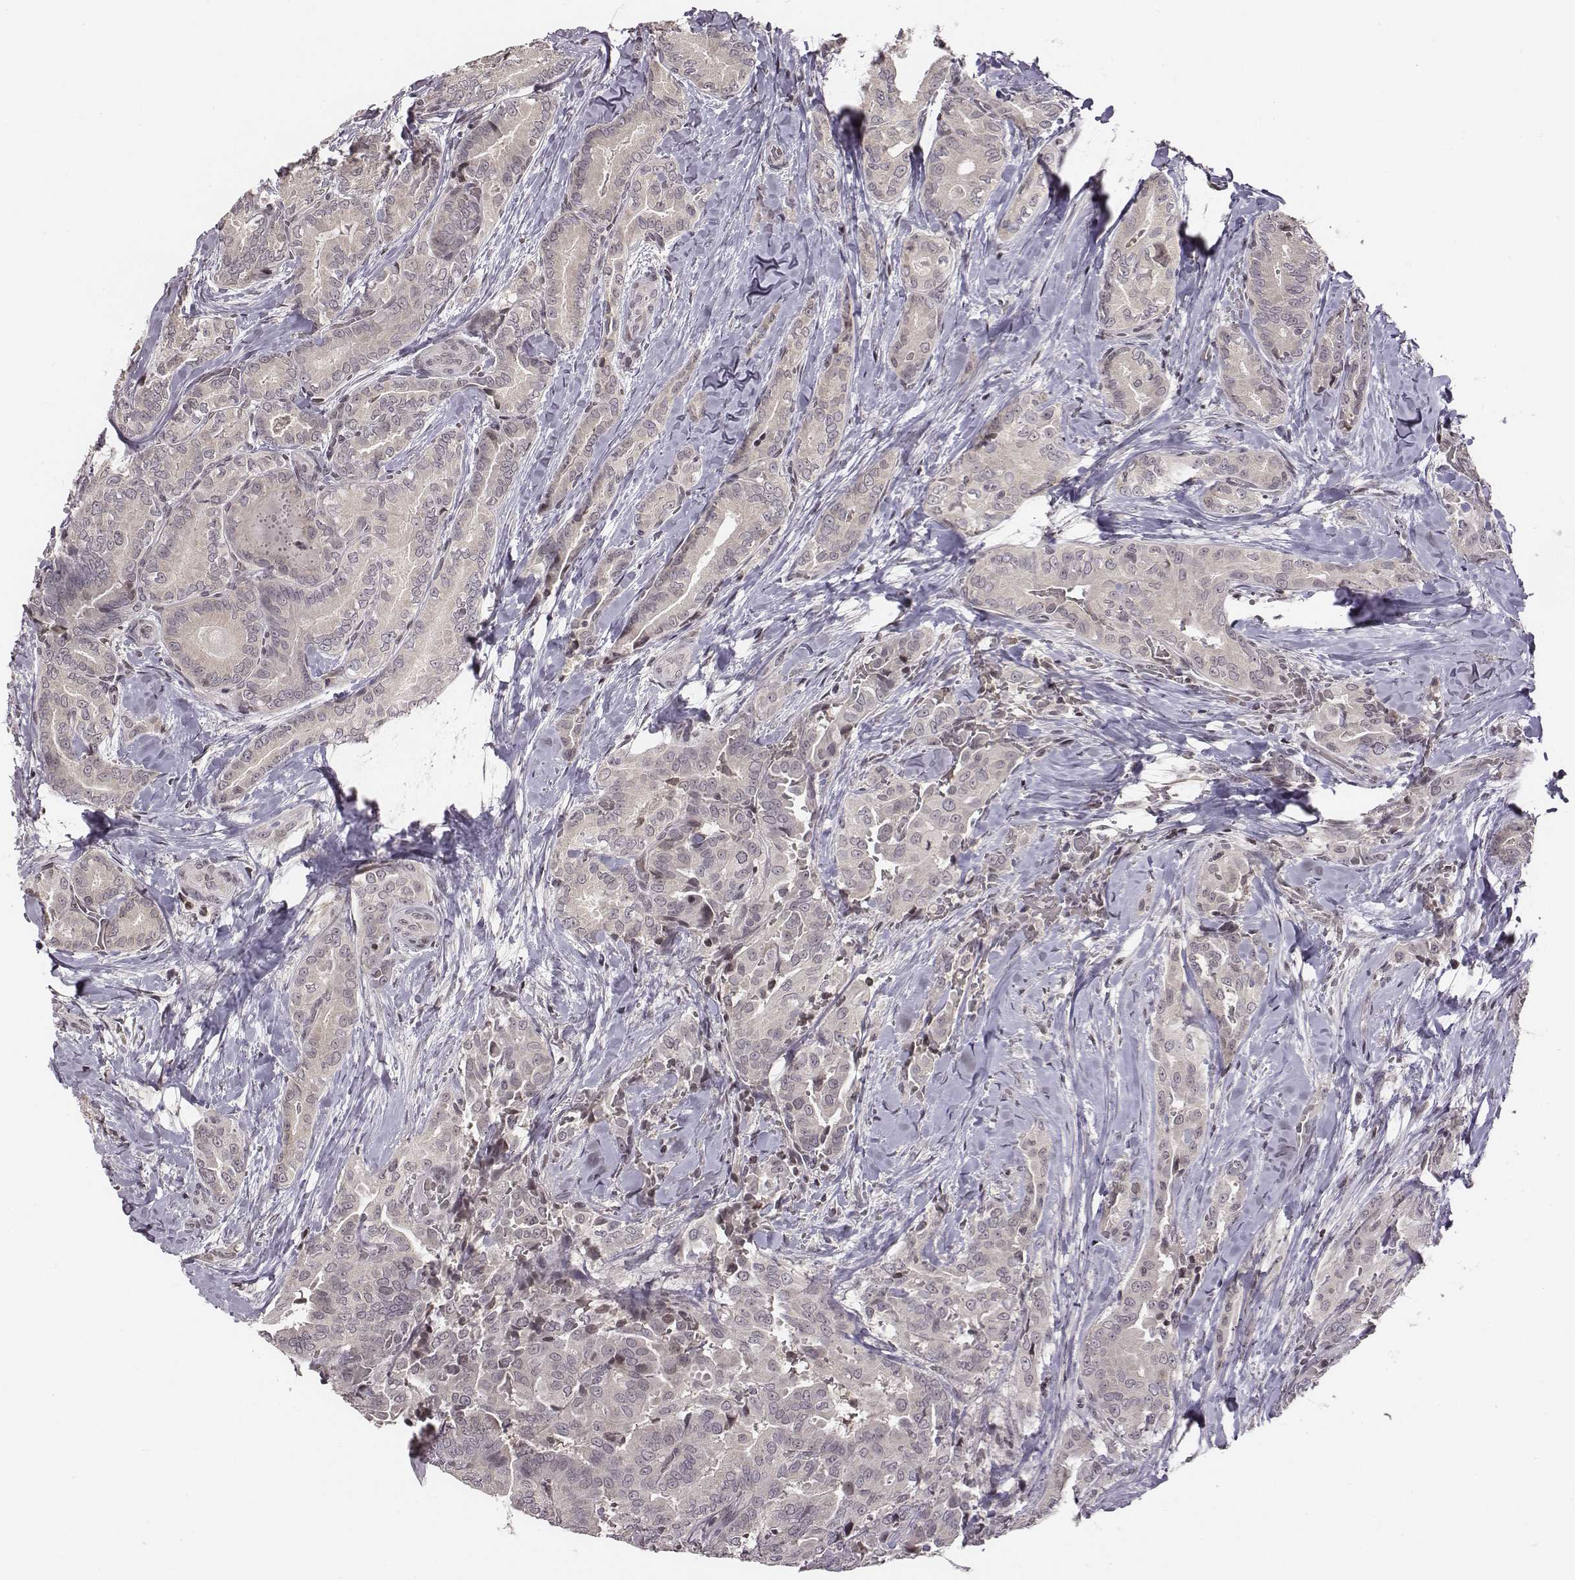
{"staining": {"intensity": "negative", "quantity": "none", "location": "none"}, "tissue": "thyroid cancer", "cell_type": "Tumor cells", "image_type": "cancer", "snomed": [{"axis": "morphology", "description": "Papillary adenocarcinoma, NOS"}, {"axis": "topography", "description": "Thyroid gland"}], "caption": "Papillary adenocarcinoma (thyroid) stained for a protein using immunohistochemistry (IHC) shows no positivity tumor cells.", "gene": "GRM4", "patient": {"sex": "male", "age": 61}}